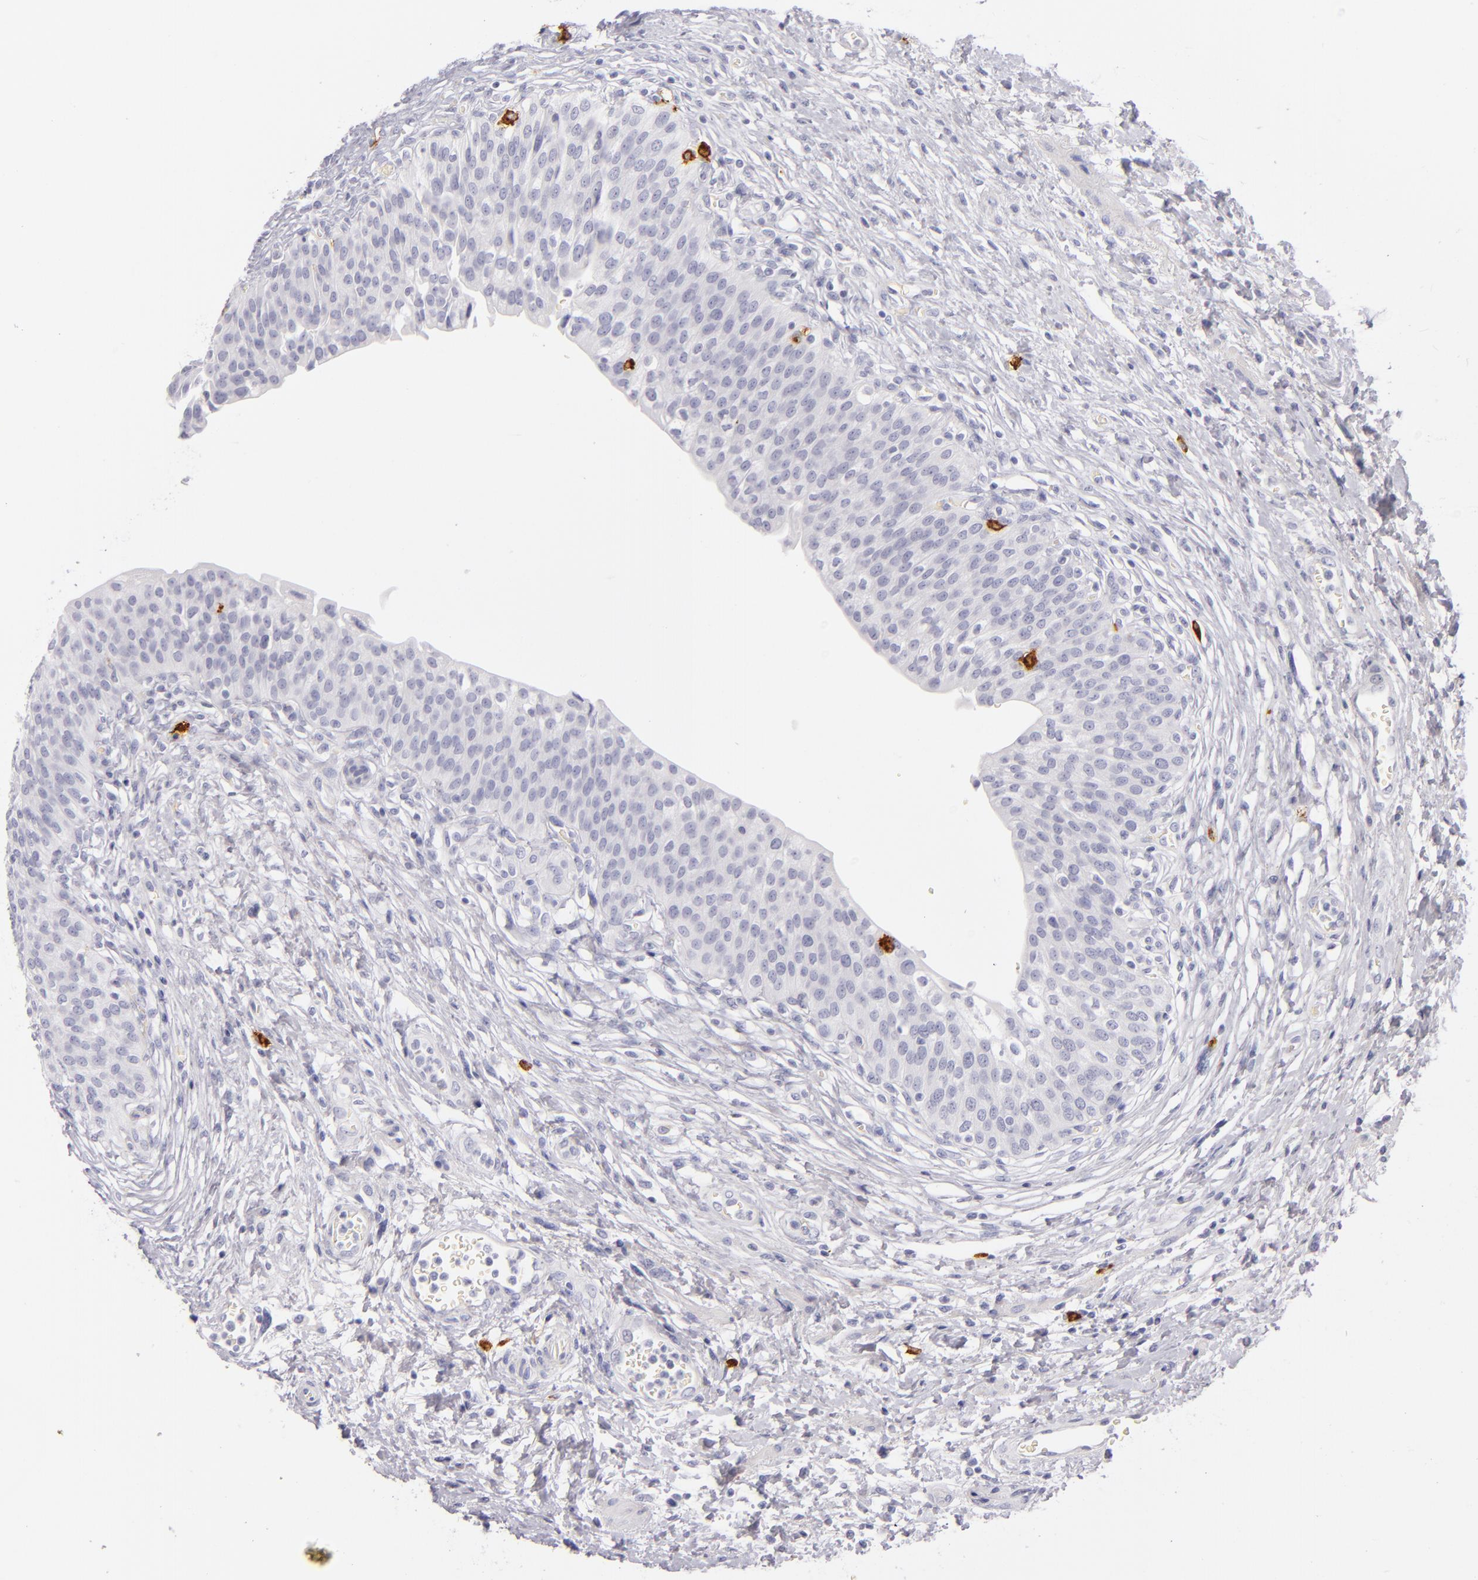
{"staining": {"intensity": "negative", "quantity": "none", "location": "none"}, "tissue": "urinary bladder", "cell_type": "Urothelial cells", "image_type": "normal", "snomed": [{"axis": "morphology", "description": "Normal tissue, NOS"}, {"axis": "topography", "description": "Smooth muscle"}, {"axis": "topography", "description": "Urinary bladder"}], "caption": "The photomicrograph exhibits no staining of urothelial cells in benign urinary bladder.", "gene": "CD207", "patient": {"sex": "male", "age": 35}}